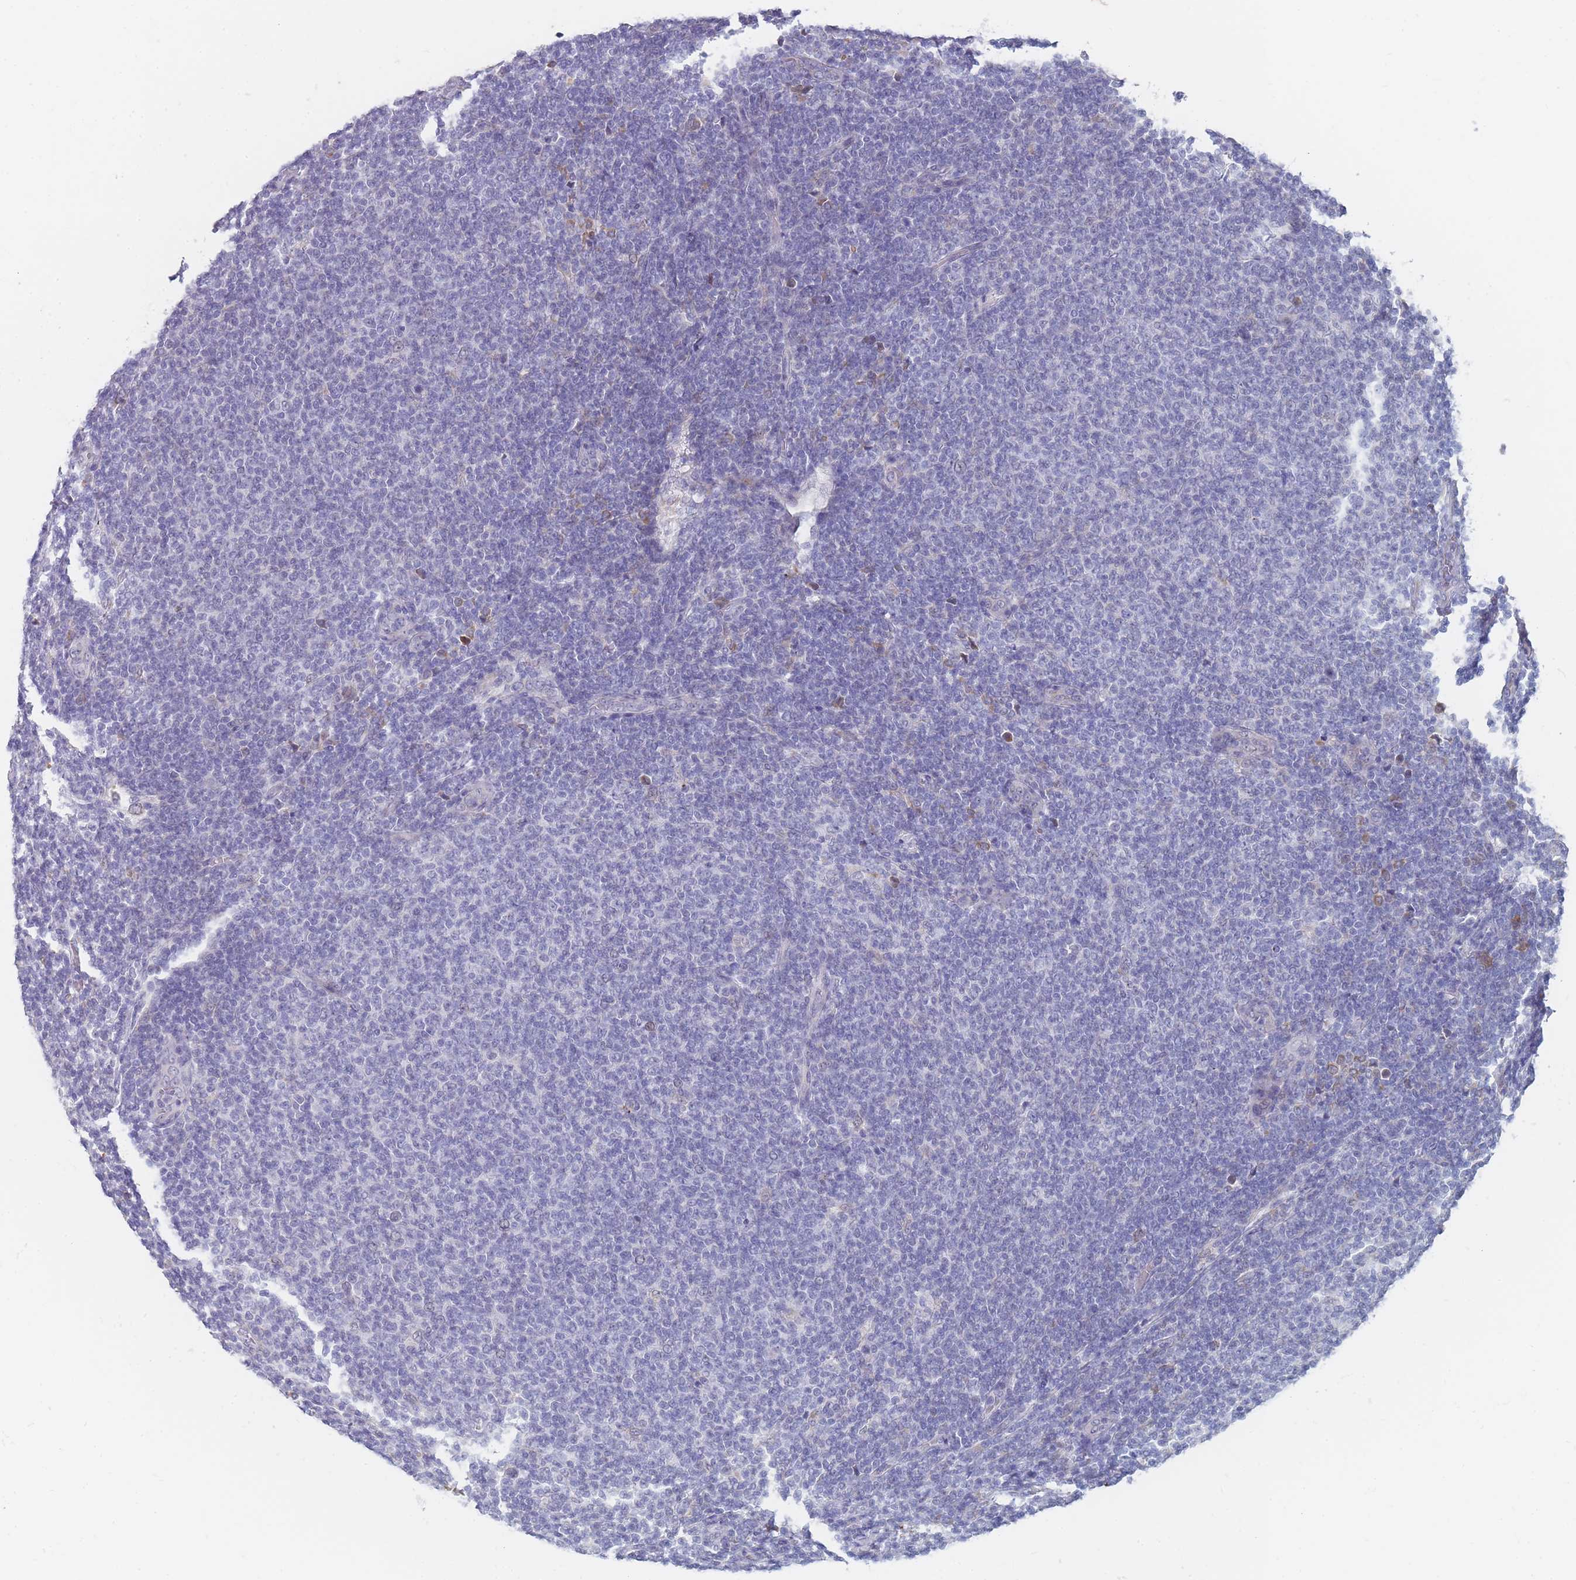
{"staining": {"intensity": "negative", "quantity": "none", "location": "none"}, "tissue": "lymphoma", "cell_type": "Tumor cells", "image_type": "cancer", "snomed": [{"axis": "morphology", "description": "Malignant lymphoma, non-Hodgkin's type, Low grade"}, {"axis": "topography", "description": "Lymph node"}], "caption": "The IHC histopathology image has no significant positivity in tumor cells of malignant lymphoma, non-Hodgkin's type (low-grade) tissue.", "gene": "TMED10", "patient": {"sex": "male", "age": 66}}